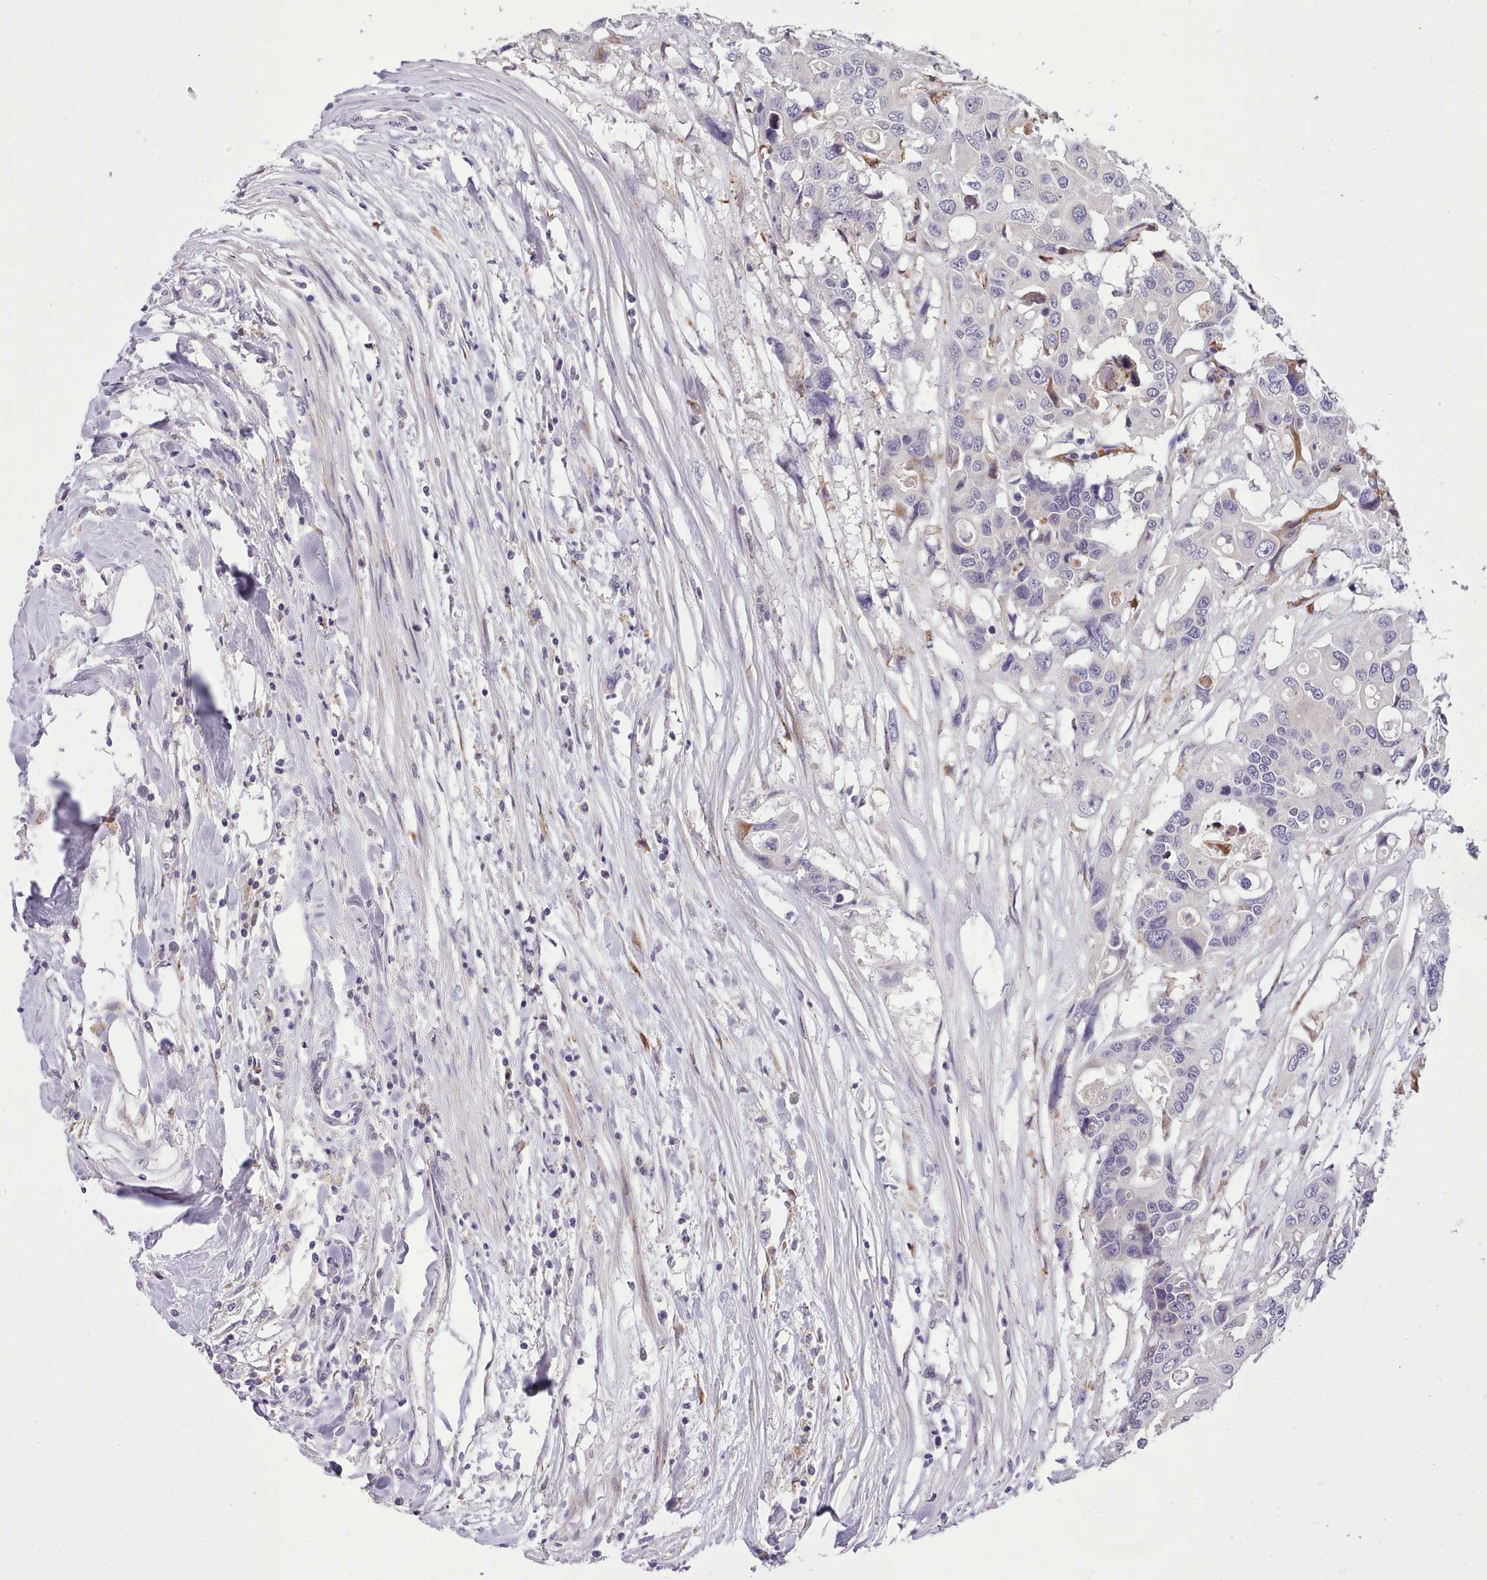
{"staining": {"intensity": "negative", "quantity": "none", "location": "none"}, "tissue": "colorectal cancer", "cell_type": "Tumor cells", "image_type": "cancer", "snomed": [{"axis": "morphology", "description": "Adenocarcinoma, NOS"}, {"axis": "topography", "description": "Colon"}], "caption": "This is a image of immunohistochemistry (IHC) staining of adenocarcinoma (colorectal), which shows no expression in tumor cells.", "gene": "FAM83E", "patient": {"sex": "male", "age": 77}}